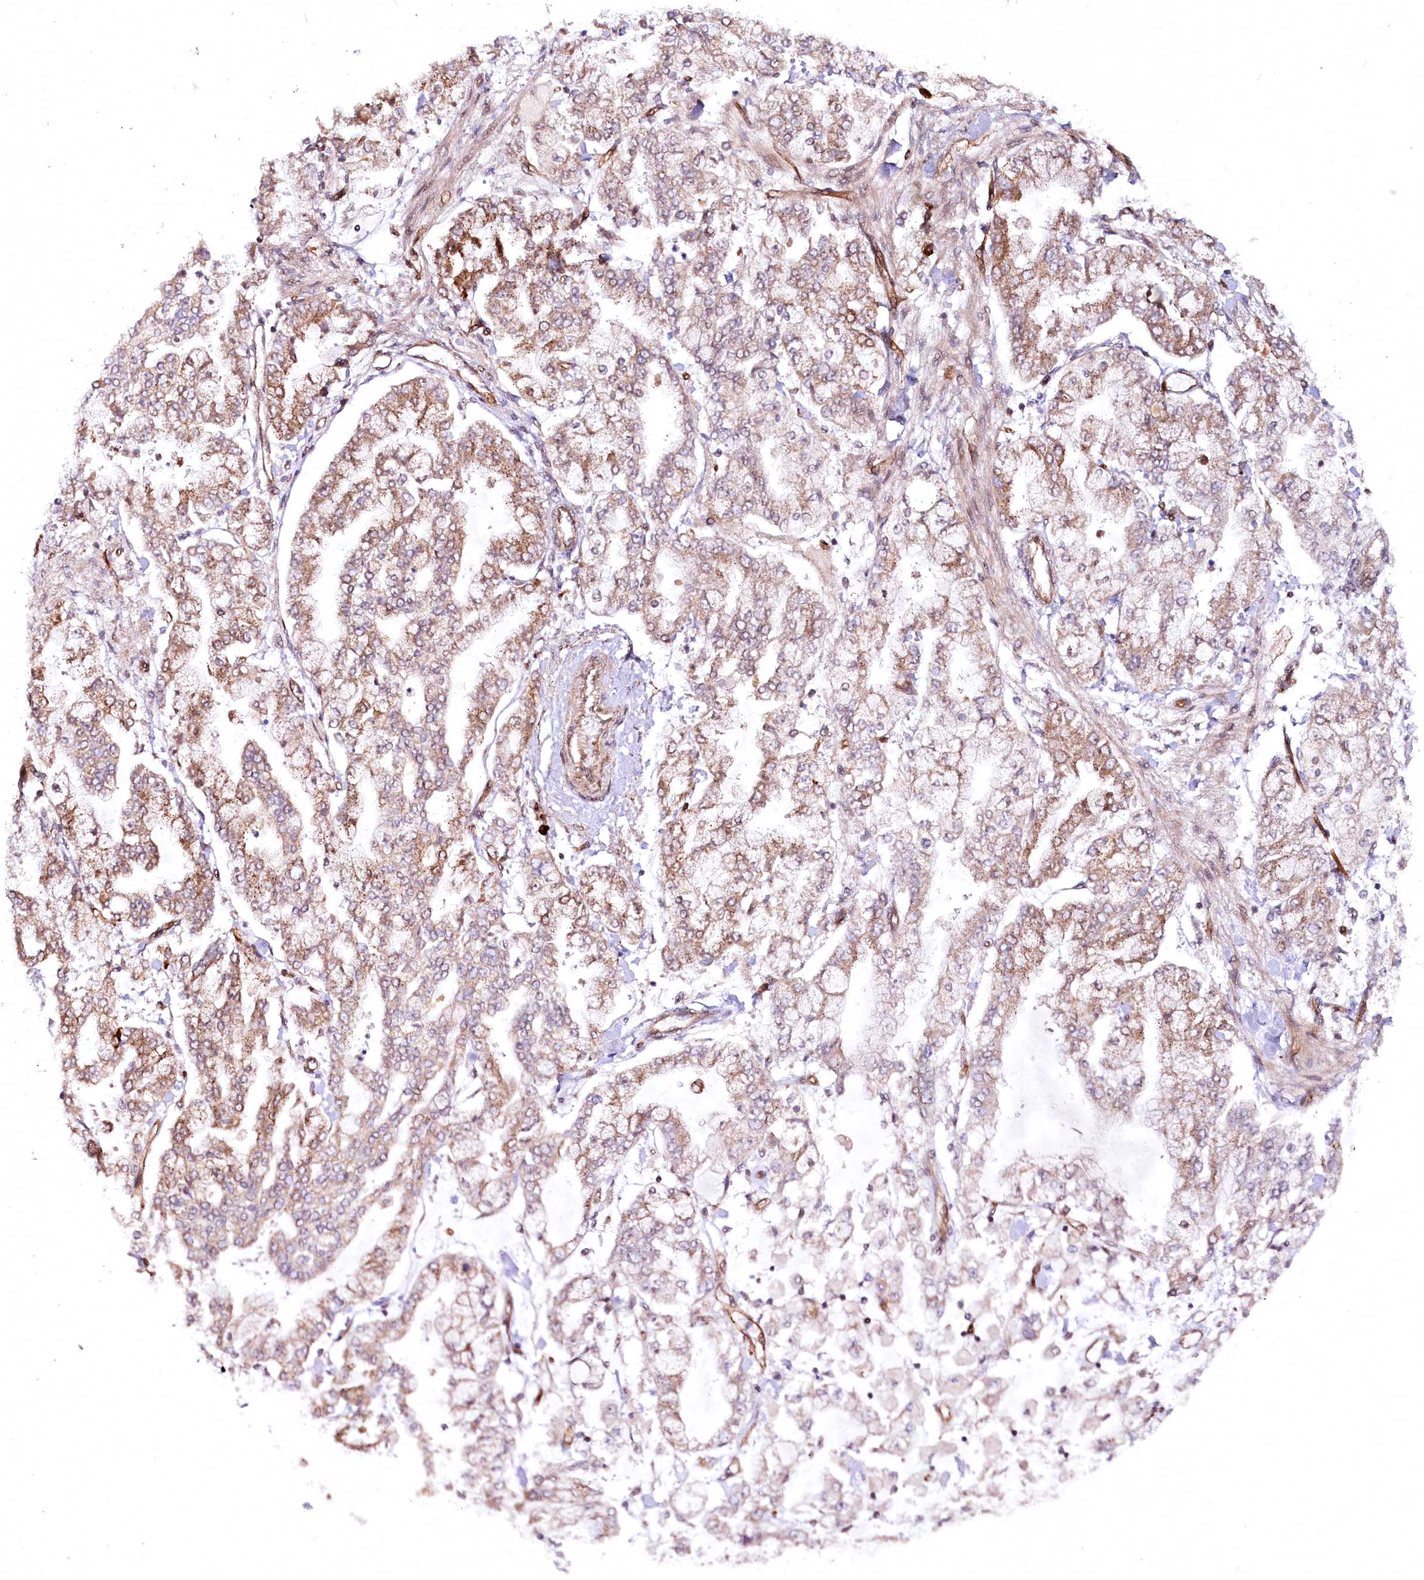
{"staining": {"intensity": "weak", "quantity": "25%-75%", "location": "cytoplasmic/membranous"}, "tissue": "stomach cancer", "cell_type": "Tumor cells", "image_type": "cancer", "snomed": [{"axis": "morphology", "description": "Normal tissue, NOS"}, {"axis": "morphology", "description": "Adenocarcinoma, NOS"}, {"axis": "topography", "description": "Stomach, upper"}, {"axis": "topography", "description": "Stomach"}], "caption": "Immunohistochemistry image of human stomach adenocarcinoma stained for a protein (brown), which shows low levels of weak cytoplasmic/membranous positivity in approximately 25%-75% of tumor cells.", "gene": "COPG1", "patient": {"sex": "male", "age": 76}}